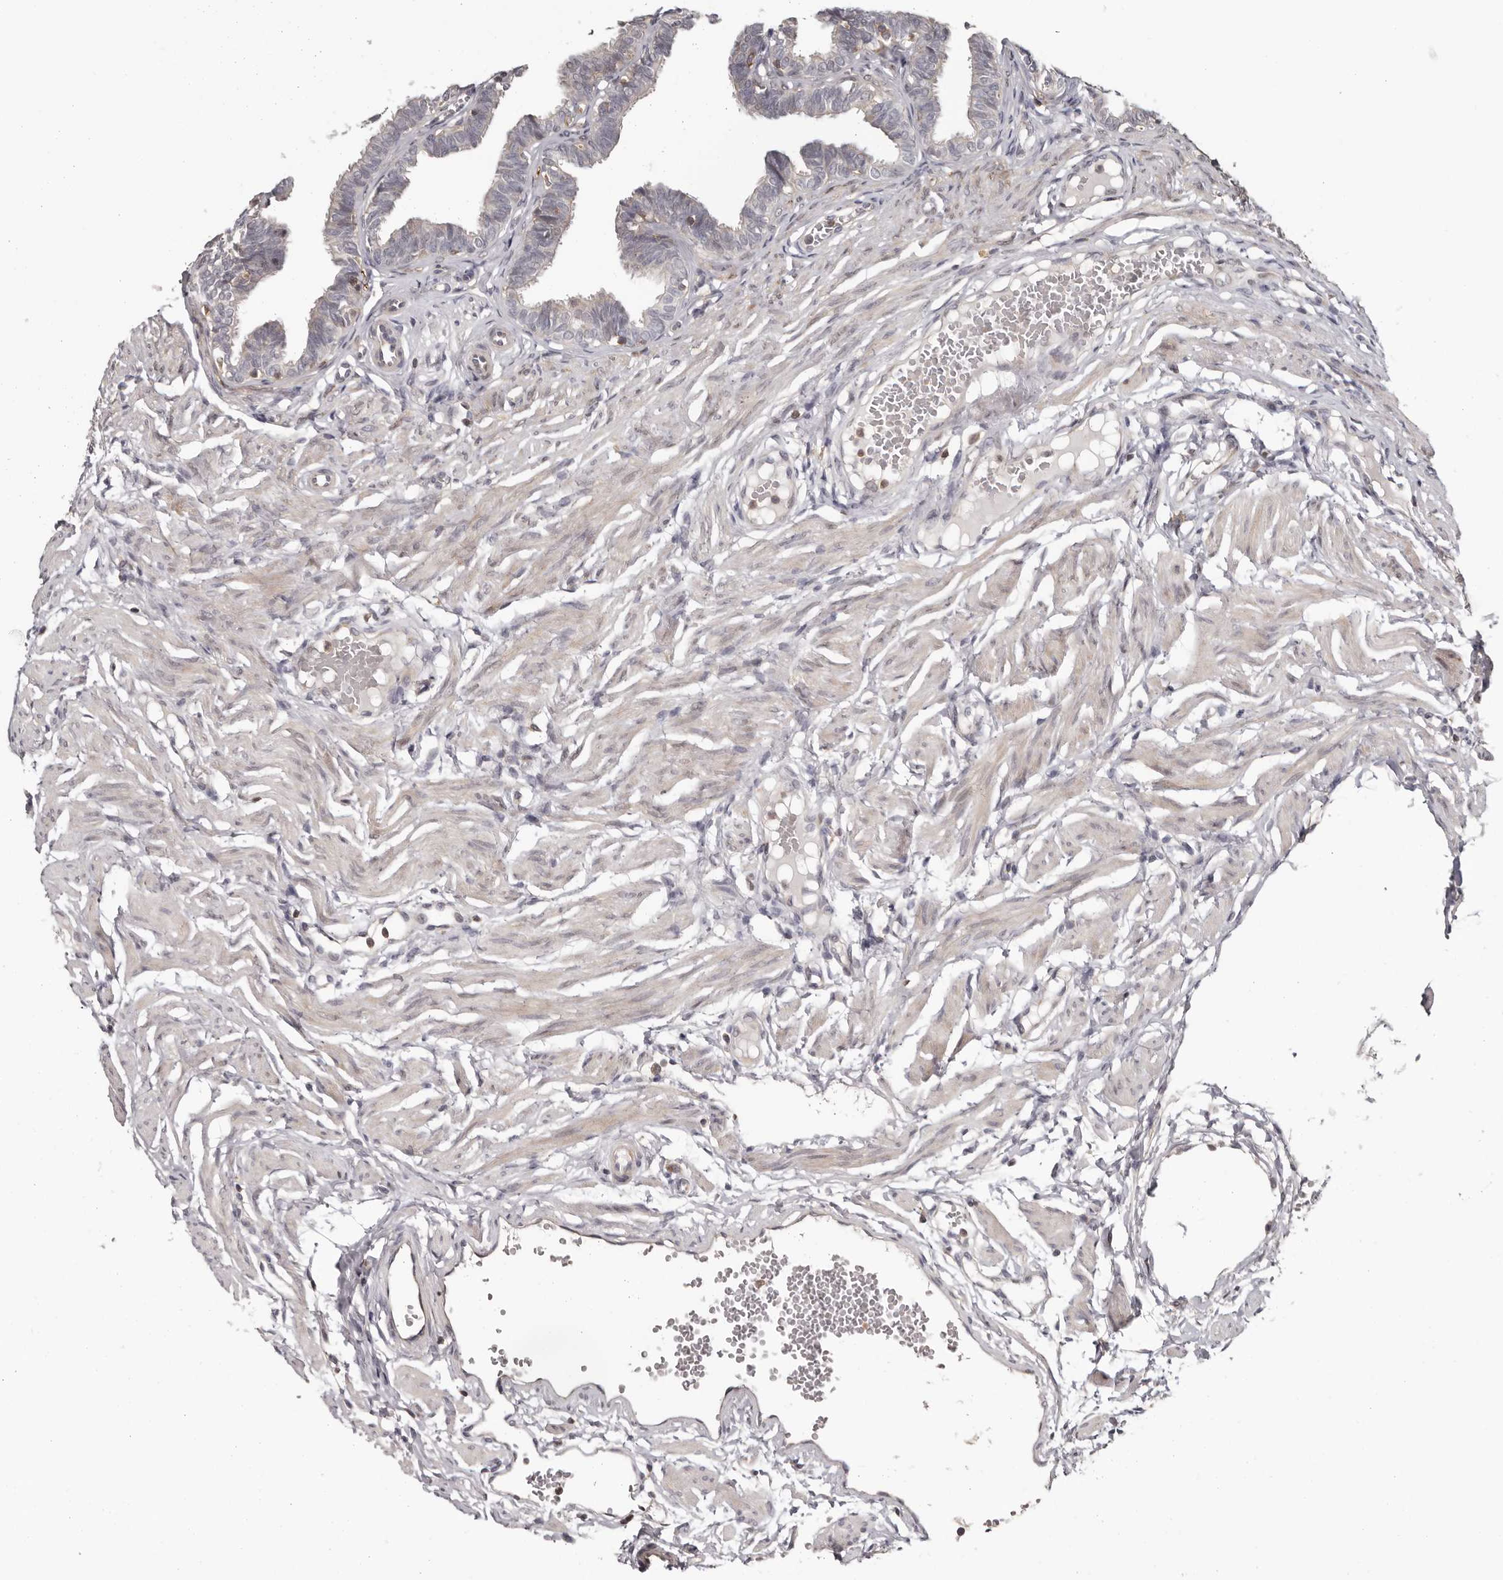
{"staining": {"intensity": "negative", "quantity": "none", "location": "none"}, "tissue": "fallopian tube", "cell_type": "Glandular cells", "image_type": "normal", "snomed": [{"axis": "morphology", "description": "Normal tissue, NOS"}, {"axis": "topography", "description": "Fallopian tube"}, {"axis": "topography", "description": "Ovary"}], "caption": "Immunohistochemical staining of benign human fallopian tube exhibits no significant staining in glandular cells.", "gene": "ANKRD44", "patient": {"sex": "female", "age": 23}}